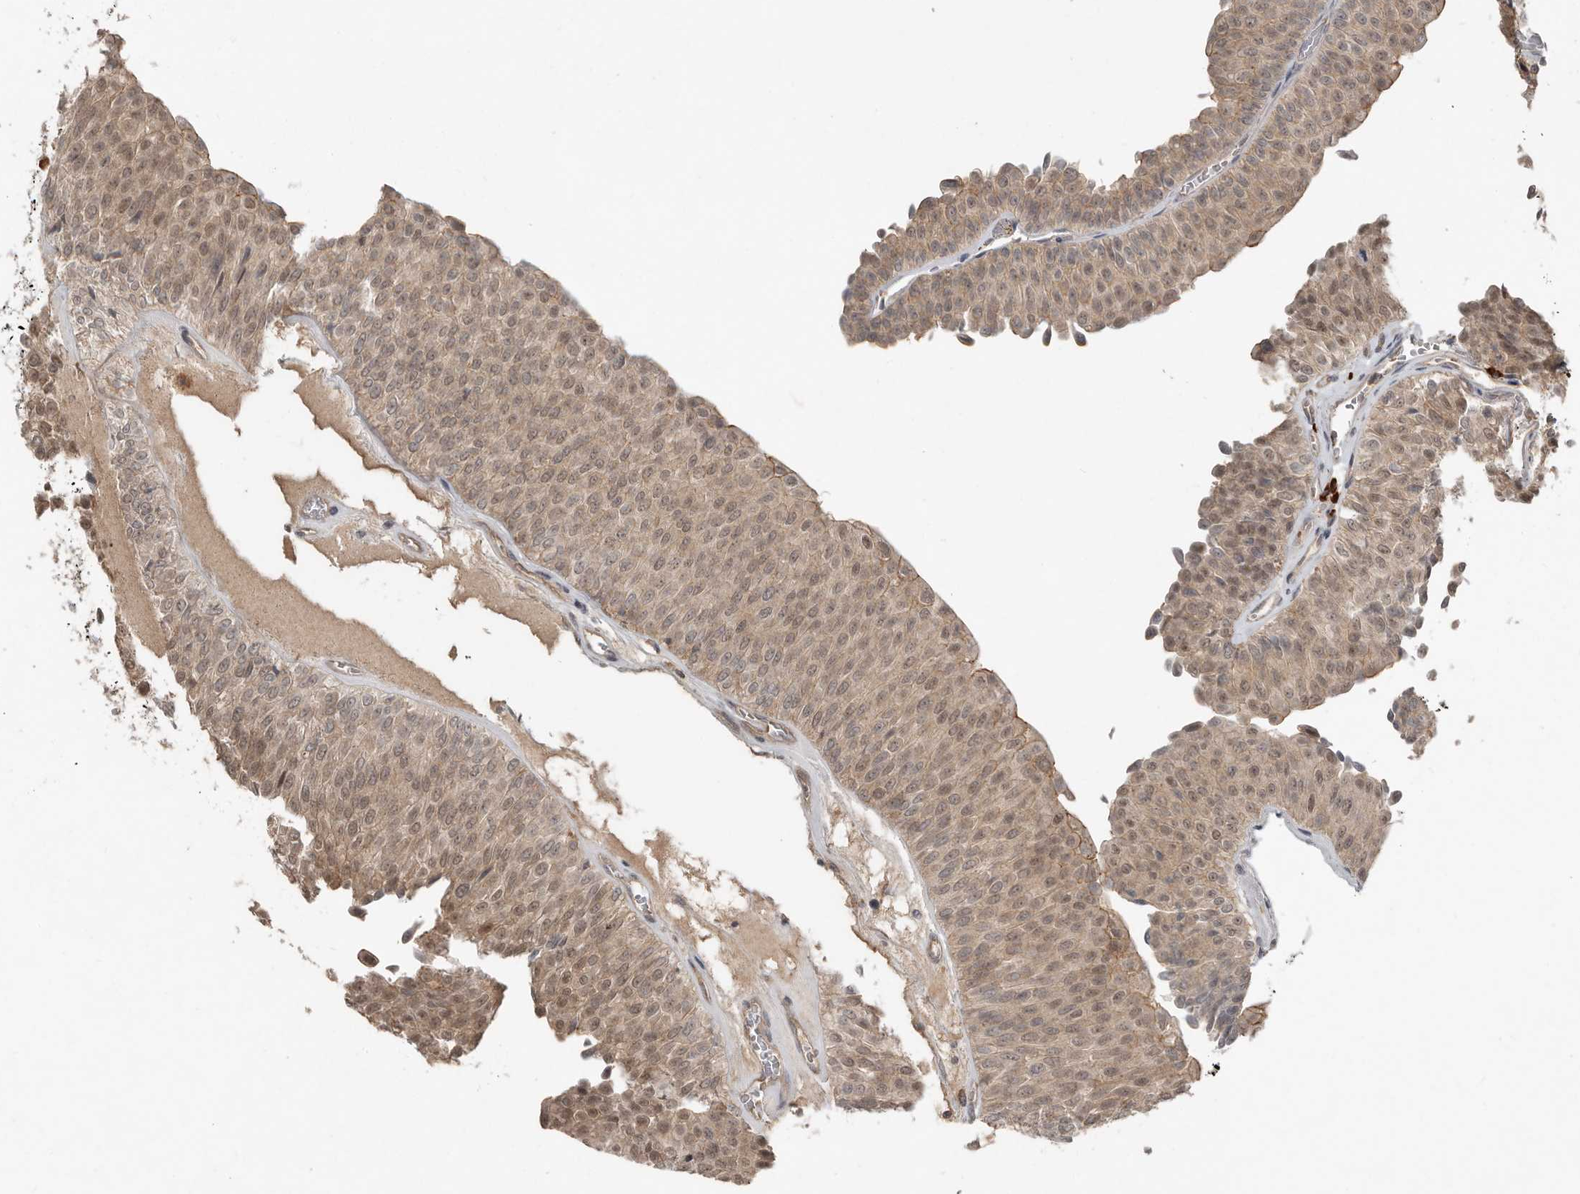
{"staining": {"intensity": "weak", "quantity": ">75%", "location": "cytoplasmic/membranous,nuclear"}, "tissue": "urothelial cancer", "cell_type": "Tumor cells", "image_type": "cancer", "snomed": [{"axis": "morphology", "description": "Urothelial carcinoma, Low grade"}, {"axis": "topography", "description": "Urinary bladder"}], "caption": "An immunohistochemistry (IHC) histopathology image of tumor tissue is shown. Protein staining in brown shows weak cytoplasmic/membranous and nuclear positivity in urothelial cancer within tumor cells. The staining was performed using DAB (3,3'-diaminobenzidine) to visualize the protein expression in brown, while the nuclei were stained in blue with hematoxylin (Magnification: 20x).", "gene": "TEAD3", "patient": {"sex": "male", "age": 78}}